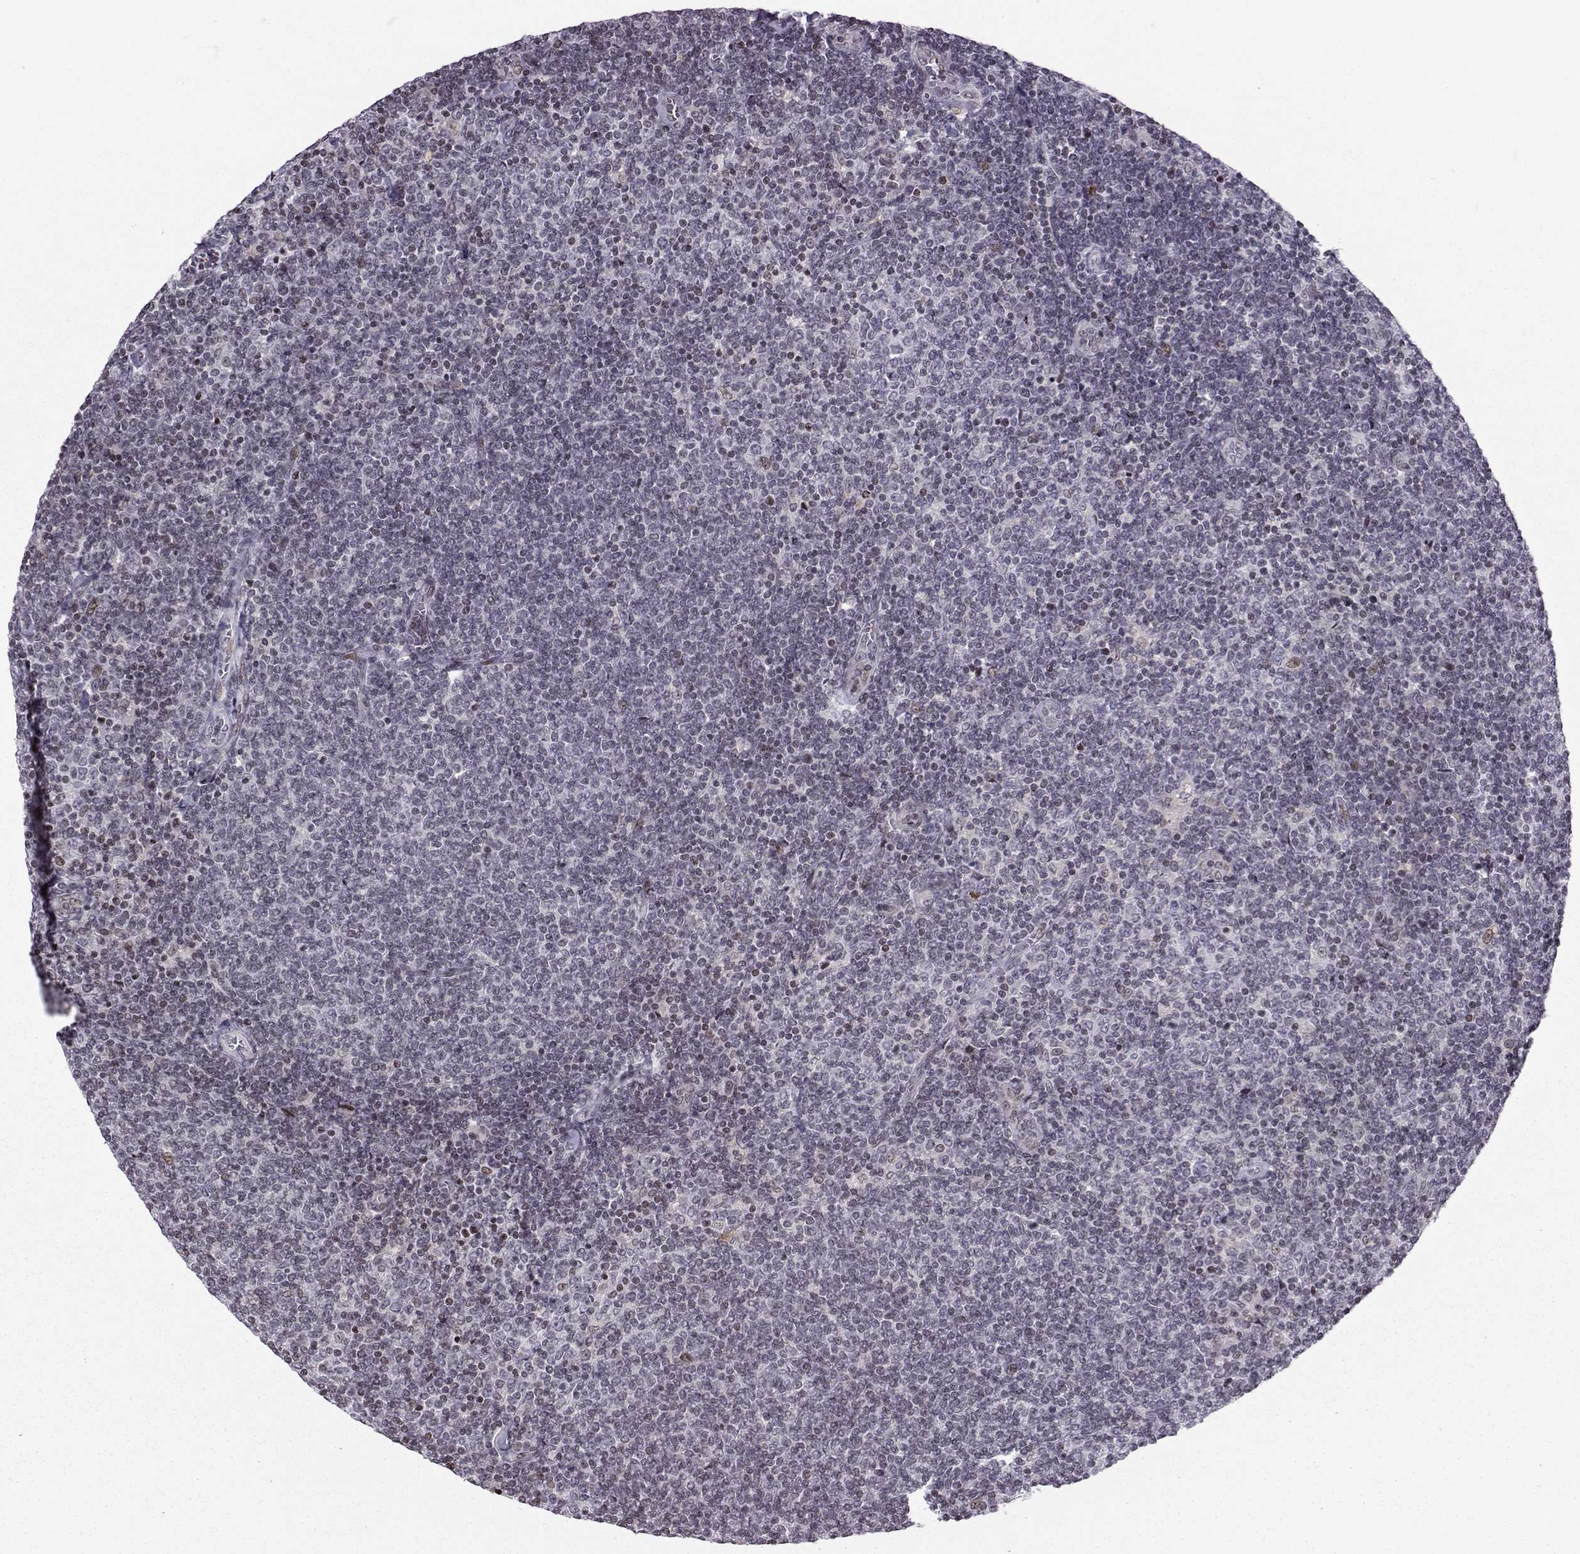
{"staining": {"intensity": "negative", "quantity": "none", "location": "none"}, "tissue": "lymphoma", "cell_type": "Tumor cells", "image_type": "cancer", "snomed": [{"axis": "morphology", "description": "Malignant lymphoma, non-Hodgkin's type, Low grade"}, {"axis": "topography", "description": "Lymph node"}], "caption": "This is an IHC micrograph of human lymphoma. There is no staining in tumor cells.", "gene": "ZNF19", "patient": {"sex": "male", "age": 52}}